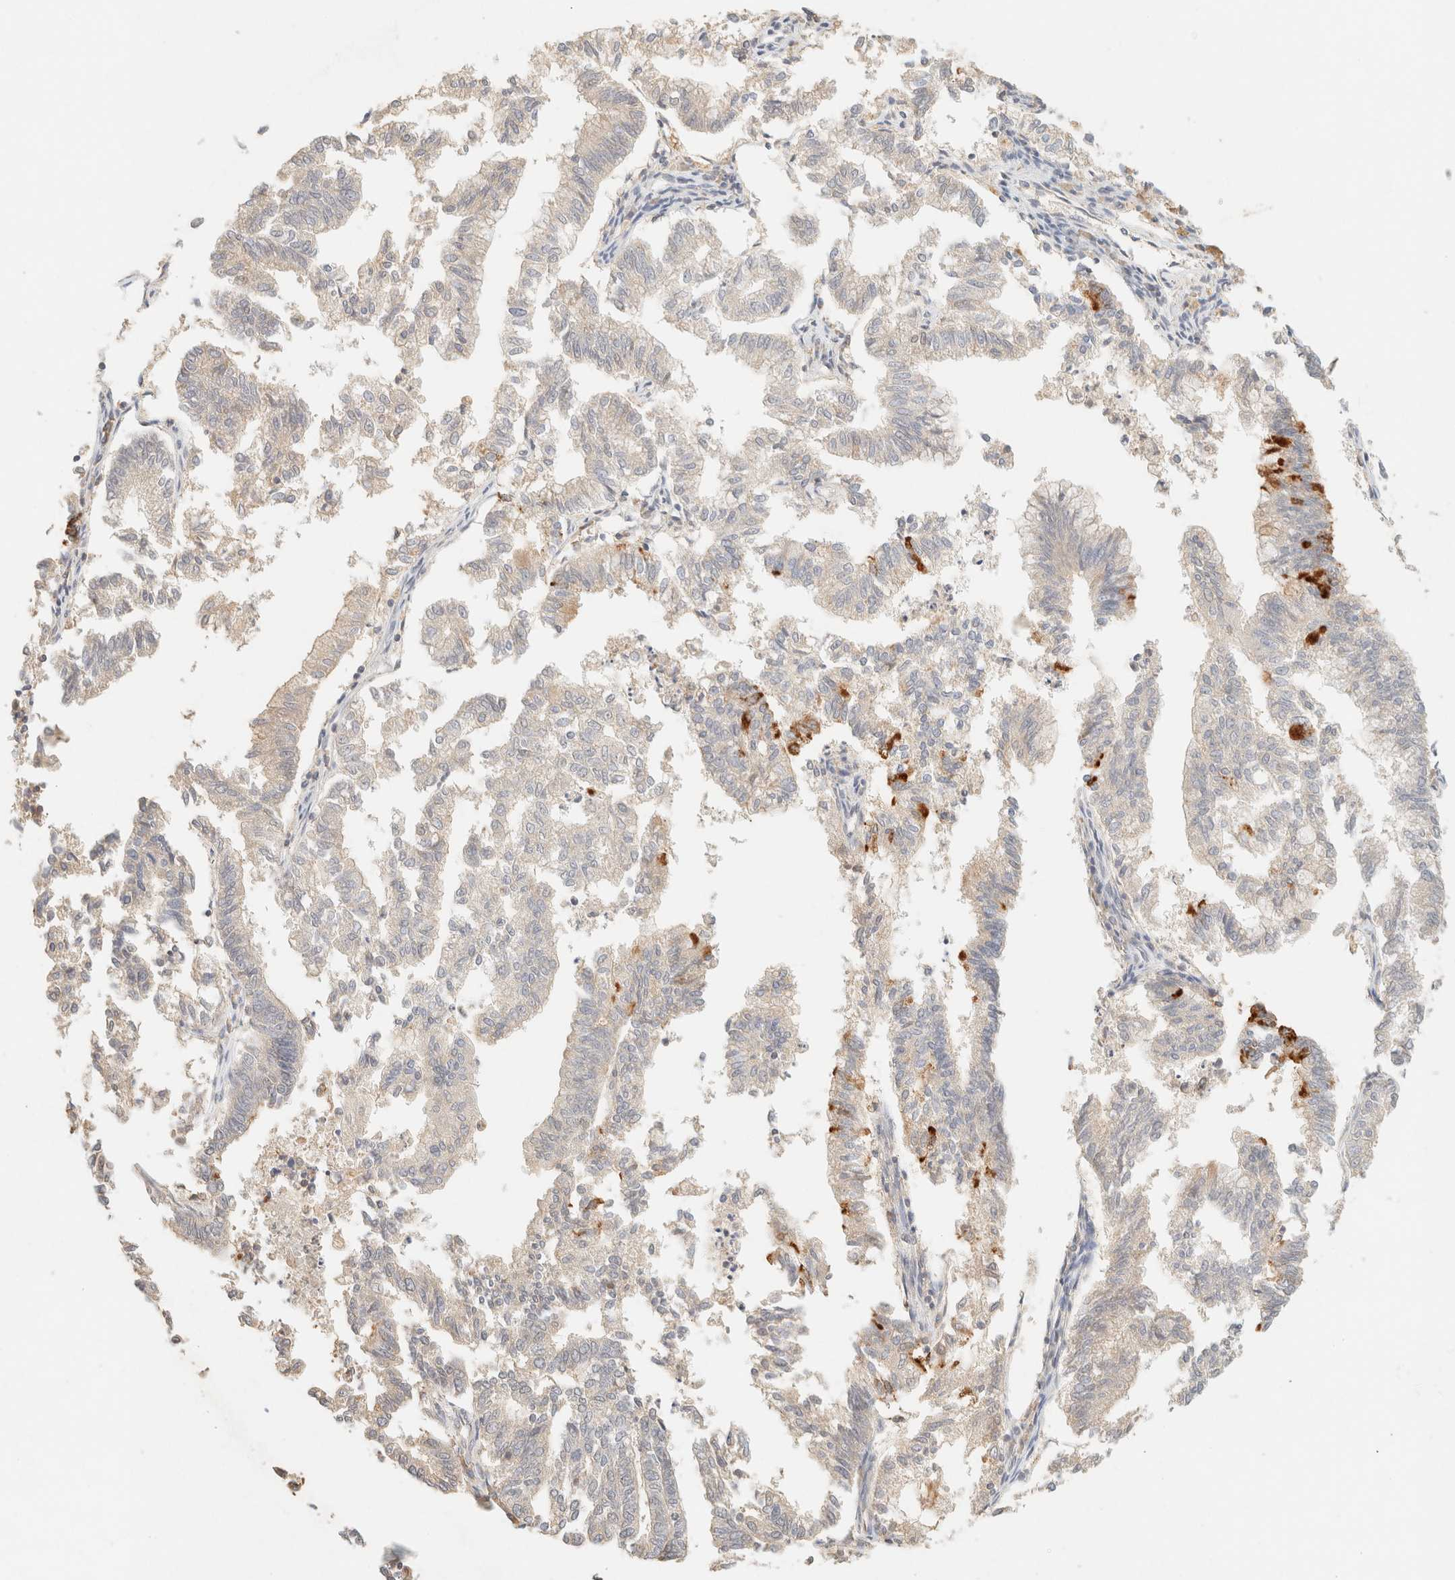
{"staining": {"intensity": "negative", "quantity": "none", "location": "none"}, "tissue": "endometrial cancer", "cell_type": "Tumor cells", "image_type": "cancer", "snomed": [{"axis": "morphology", "description": "Necrosis, NOS"}, {"axis": "morphology", "description": "Adenocarcinoma, NOS"}, {"axis": "topography", "description": "Endometrium"}], "caption": "IHC of endometrial cancer demonstrates no positivity in tumor cells.", "gene": "TIMD4", "patient": {"sex": "female", "age": 79}}